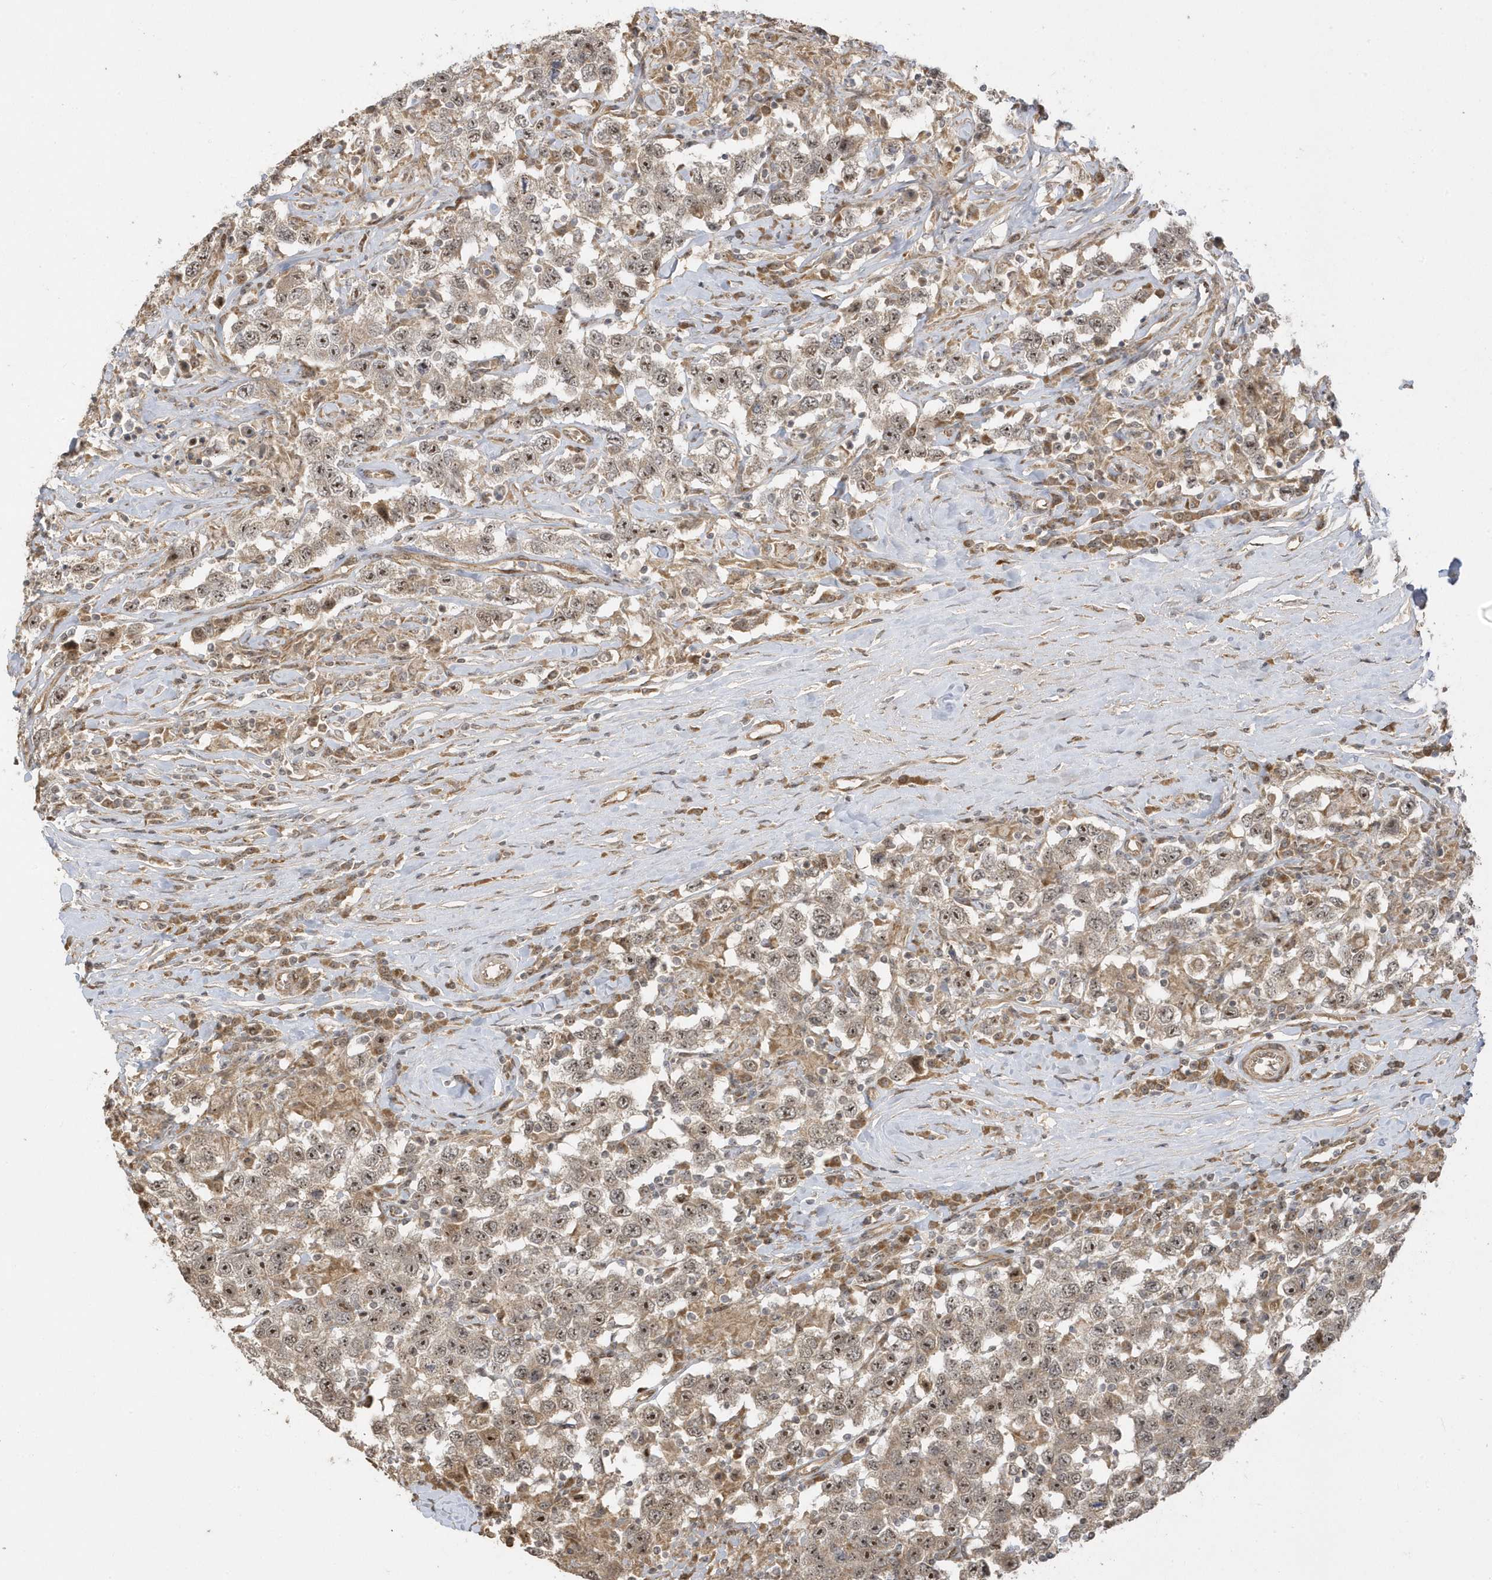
{"staining": {"intensity": "weak", "quantity": ">75%", "location": "nuclear"}, "tissue": "testis cancer", "cell_type": "Tumor cells", "image_type": "cancer", "snomed": [{"axis": "morphology", "description": "Seminoma, NOS"}, {"axis": "topography", "description": "Testis"}], "caption": "A high-resolution histopathology image shows immunohistochemistry (IHC) staining of testis cancer (seminoma), which exhibits weak nuclear positivity in about >75% of tumor cells. (brown staining indicates protein expression, while blue staining denotes nuclei).", "gene": "ECM2", "patient": {"sex": "male", "age": 41}}